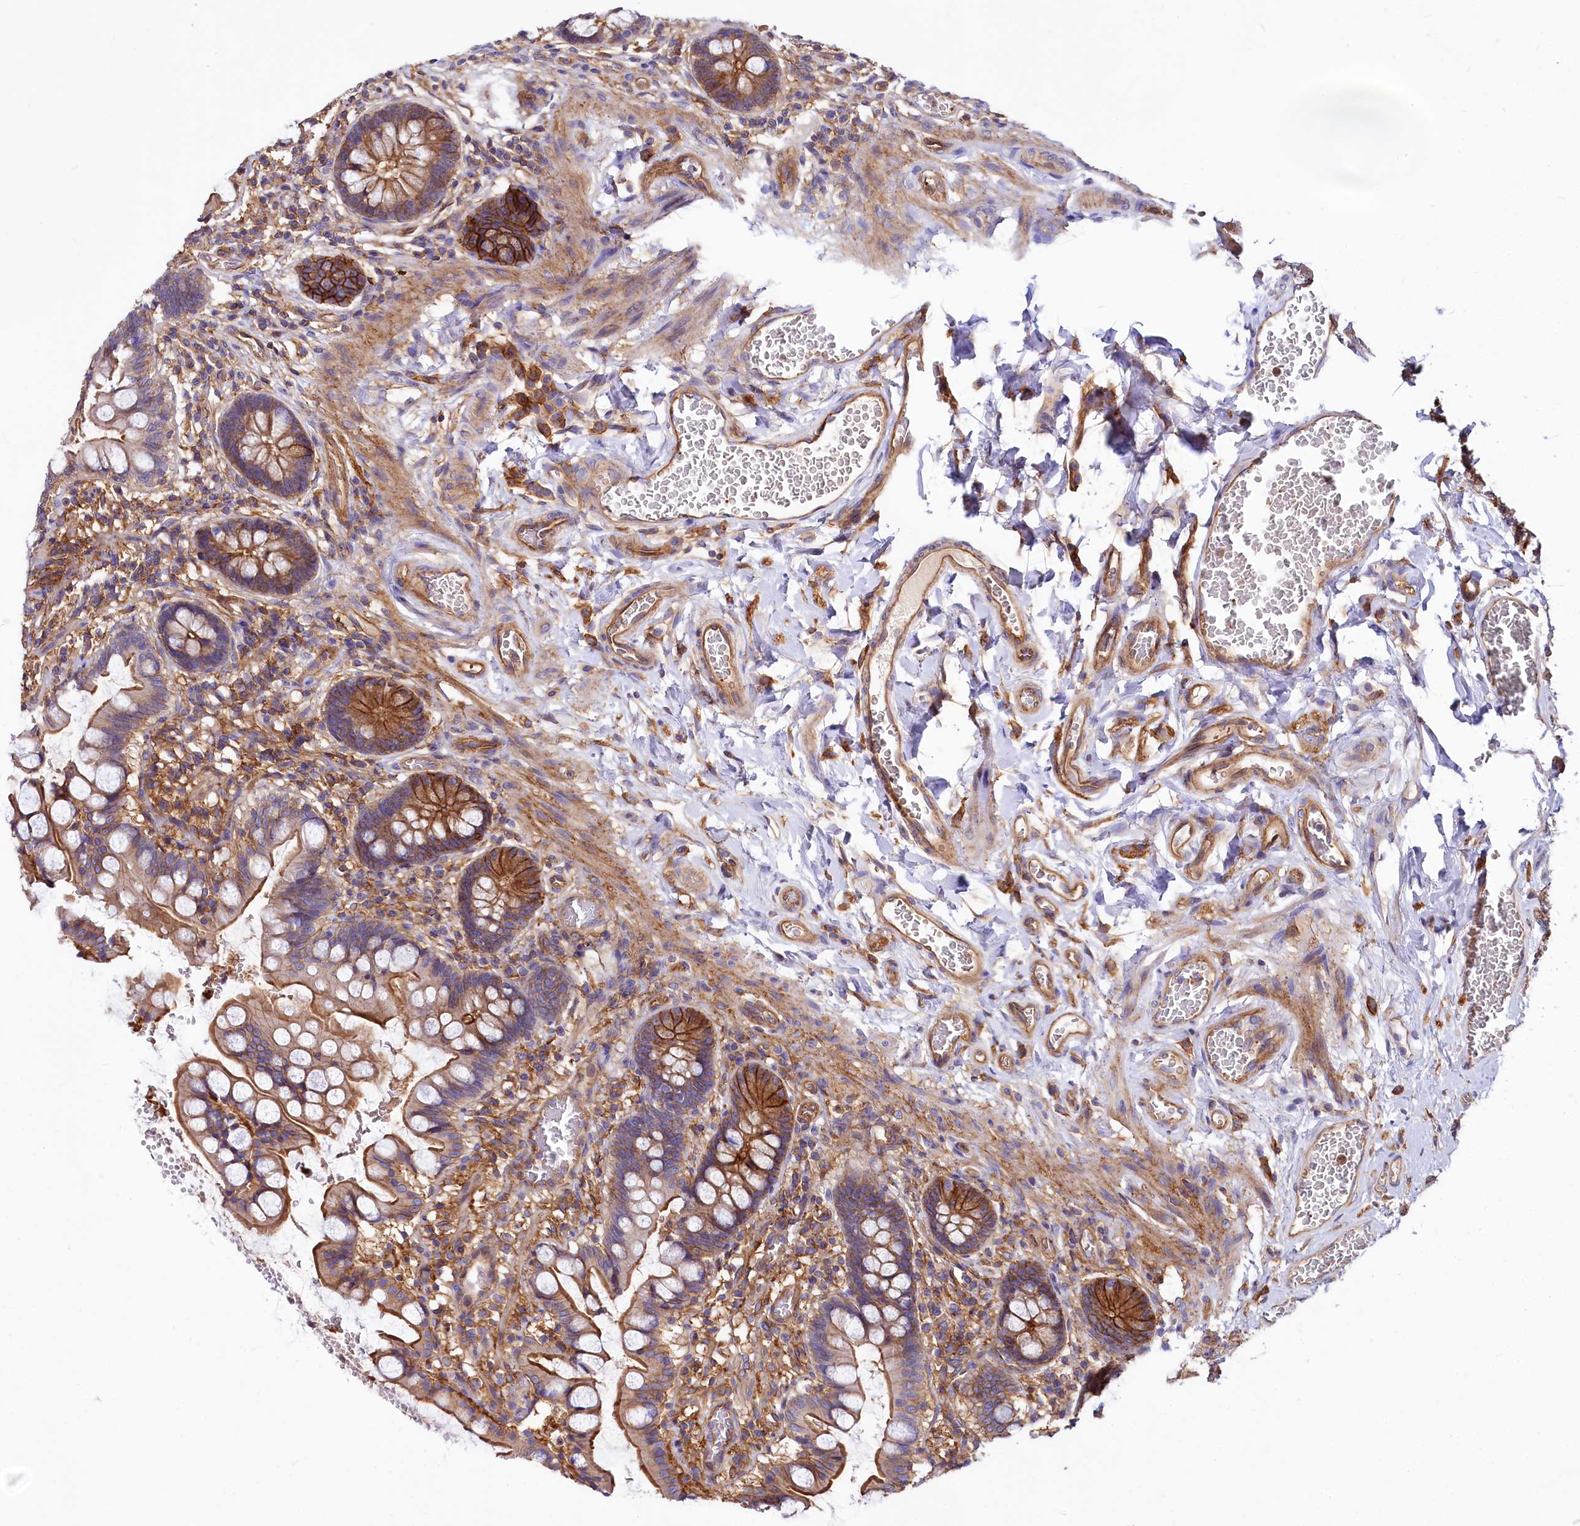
{"staining": {"intensity": "strong", "quantity": ">75%", "location": "cytoplasmic/membranous"}, "tissue": "small intestine", "cell_type": "Glandular cells", "image_type": "normal", "snomed": [{"axis": "morphology", "description": "Normal tissue, NOS"}, {"axis": "topography", "description": "Small intestine"}], "caption": "High-power microscopy captured an immunohistochemistry (IHC) image of unremarkable small intestine, revealing strong cytoplasmic/membranous positivity in about >75% of glandular cells.", "gene": "ANO6", "patient": {"sex": "male", "age": 52}}